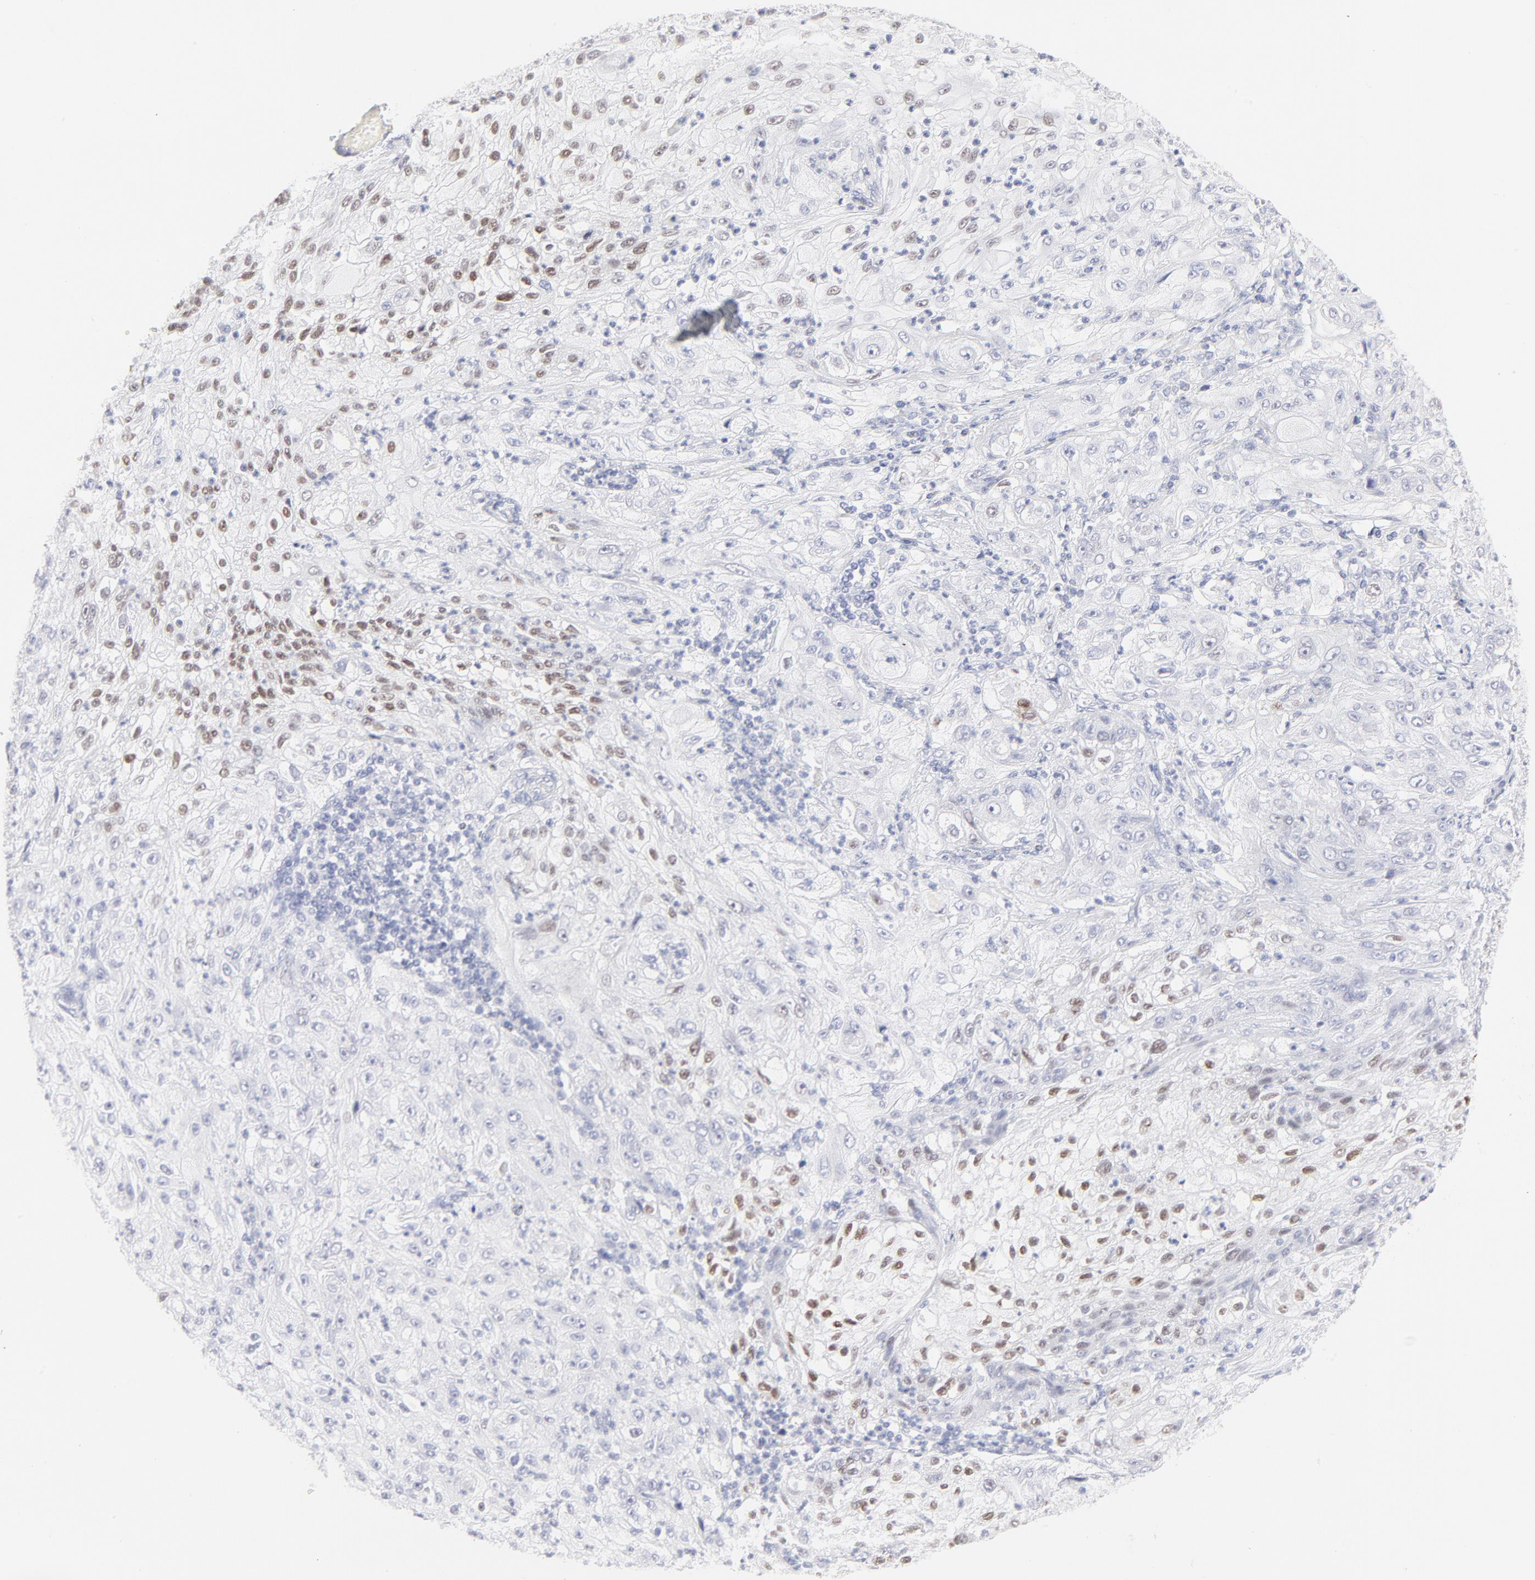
{"staining": {"intensity": "moderate", "quantity": "<25%", "location": "nuclear"}, "tissue": "lung cancer", "cell_type": "Tumor cells", "image_type": "cancer", "snomed": [{"axis": "morphology", "description": "Inflammation, NOS"}, {"axis": "morphology", "description": "Squamous cell carcinoma, NOS"}, {"axis": "topography", "description": "Lymph node"}, {"axis": "topography", "description": "Soft tissue"}, {"axis": "topography", "description": "Lung"}], "caption": "Brown immunohistochemical staining in lung squamous cell carcinoma displays moderate nuclear positivity in approximately <25% of tumor cells.", "gene": "ELF3", "patient": {"sex": "male", "age": 66}}